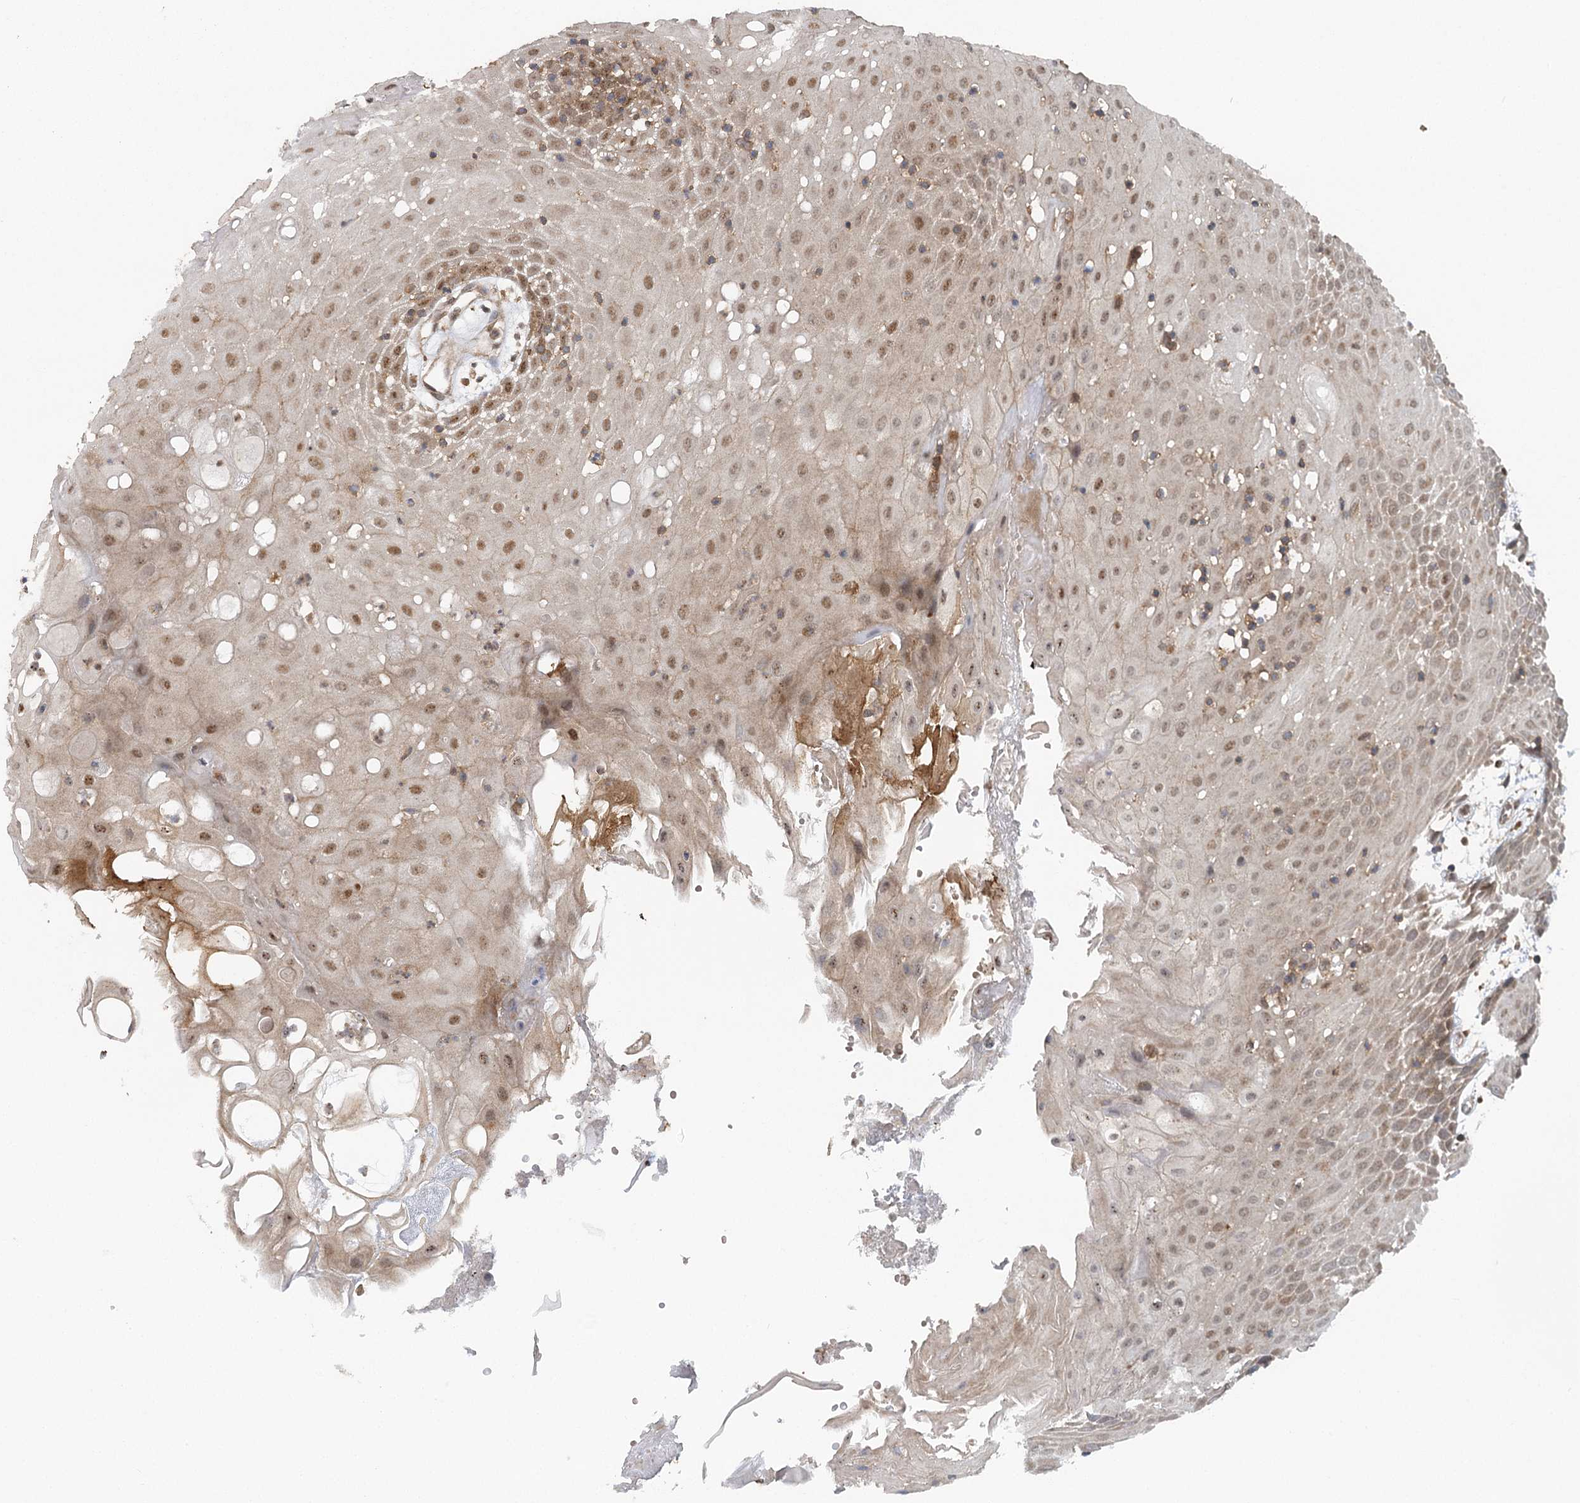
{"staining": {"intensity": "moderate", "quantity": "25%-75%", "location": "cytoplasmic/membranous,nuclear"}, "tissue": "oral mucosa", "cell_type": "Squamous epithelial cells", "image_type": "normal", "snomed": [{"axis": "morphology", "description": "Normal tissue, NOS"}, {"axis": "topography", "description": "Skeletal muscle"}, {"axis": "topography", "description": "Oral tissue"}, {"axis": "topography", "description": "Salivary gland"}, {"axis": "topography", "description": "Peripheral nerve tissue"}], "caption": "Oral mucosa was stained to show a protein in brown. There is medium levels of moderate cytoplasmic/membranous,nuclear positivity in about 25%-75% of squamous epithelial cells. Ihc stains the protein in brown and the nuclei are stained blue.", "gene": "C12orf4", "patient": {"sex": "male", "age": 54}}